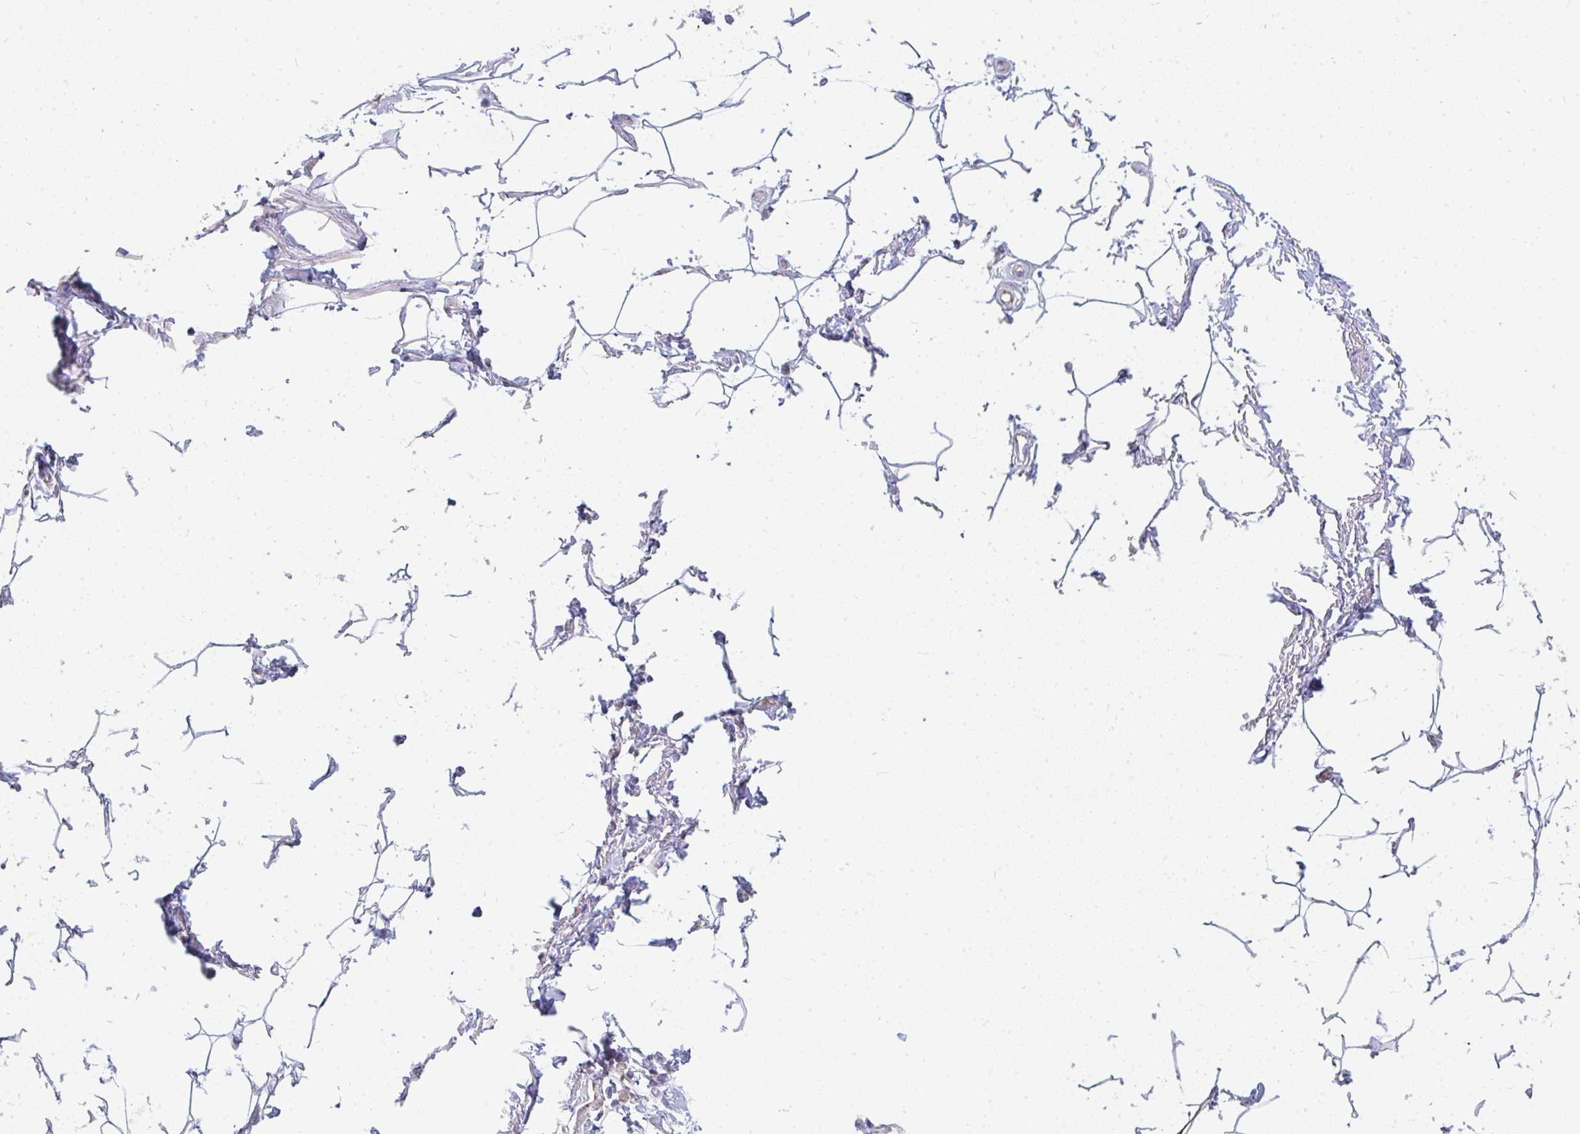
{"staining": {"intensity": "negative", "quantity": "none", "location": "none"}, "tissue": "adipose tissue", "cell_type": "Adipocytes", "image_type": "normal", "snomed": [{"axis": "morphology", "description": "Normal tissue, NOS"}, {"axis": "topography", "description": "Peripheral nerve tissue"}], "caption": "DAB immunohistochemical staining of benign human adipose tissue displays no significant staining in adipocytes. (DAB IHC visualized using brightfield microscopy, high magnification).", "gene": "FAHD1", "patient": {"sex": "male", "age": 51}}